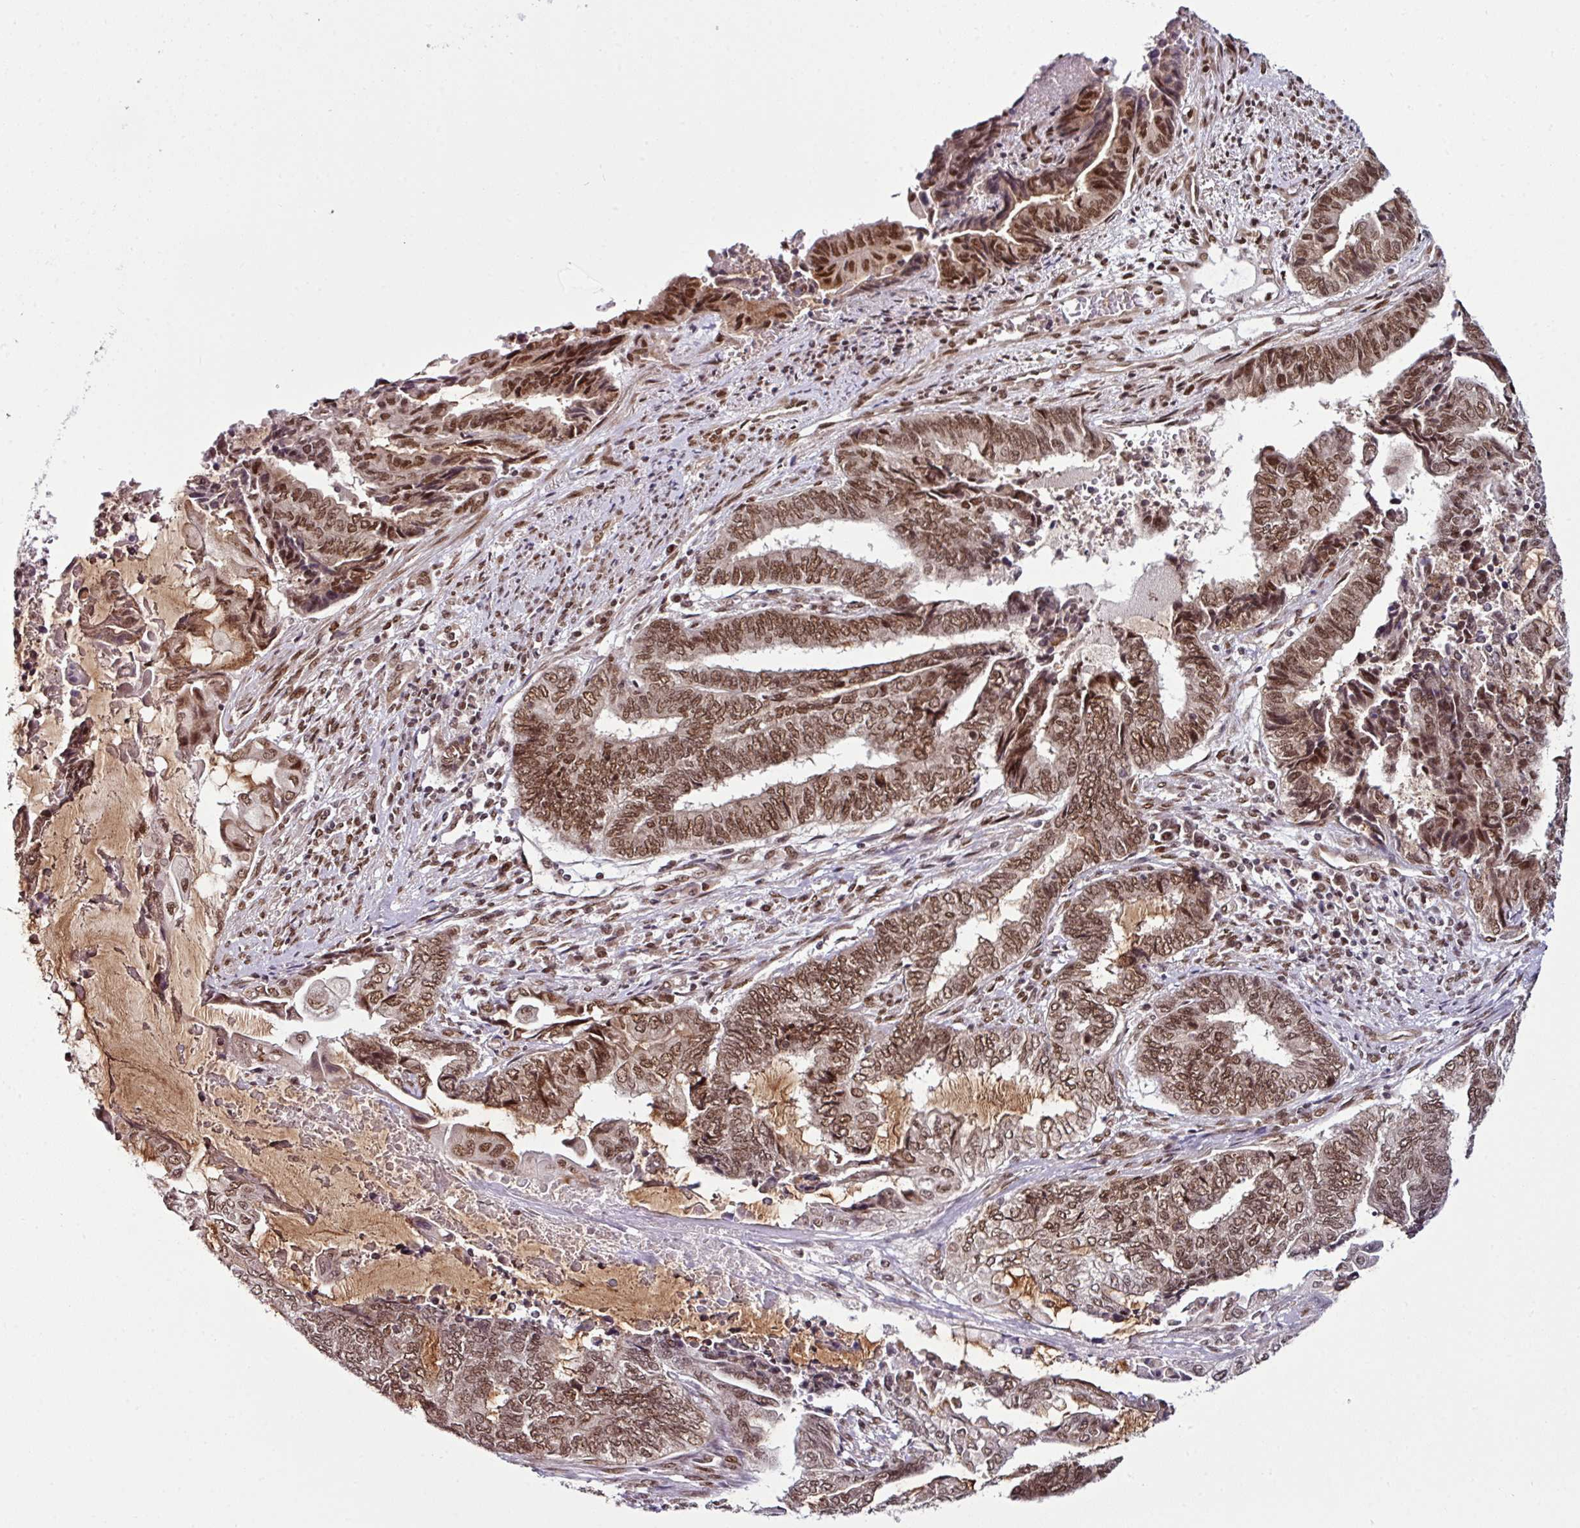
{"staining": {"intensity": "moderate", "quantity": ">75%", "location": "nuclear"}, "tissue": "endometrial cancer", "cell_type": "Tumor cells", "image_type": "cancer", "snomed": [{"axis": "morphology", "description": "Adenocarcinoma, NOS"}, {"axis": "topography", "description": "Uterus"}, {"axis": "topography", "description": "Endometrium"}], "caption": "Adenocarcinoma (endometrial) tissue reveals moderate nuclear positivity in about >75% of tumor cells, visualized by immunohistochemistry. (DAB = brown stain, brightfield microscopy at high magnification).", "gene": "MORF4L2", "patient": {"sex": "female", "age": 70}}